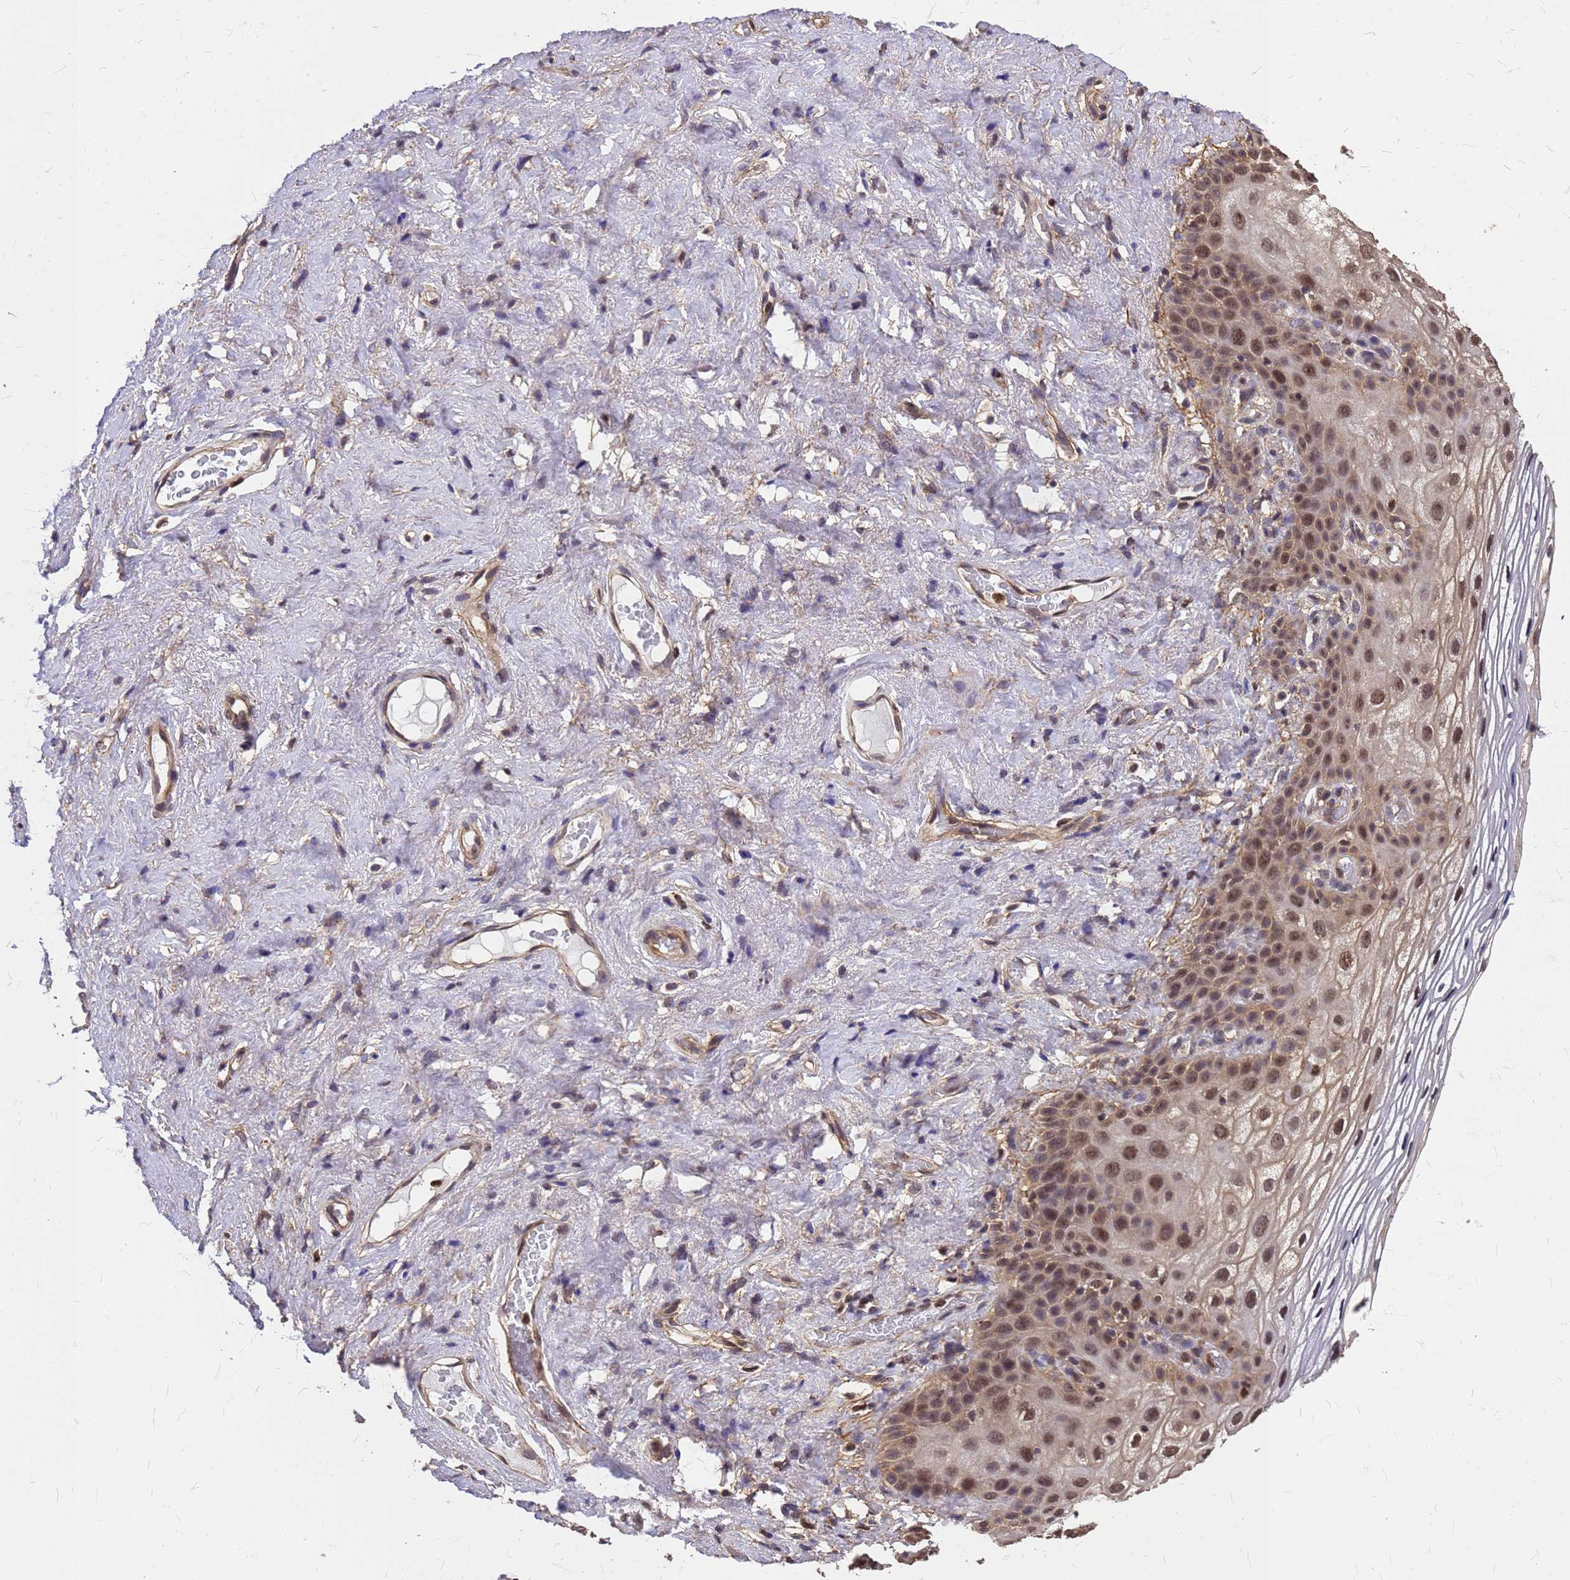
{"staining": {"intensity": "strong", "quantity": ">75%", "location": "nuclear"}, "tissue": "vagina", "cell_type": "Squamous epithelial cells", "image_type": "normal", "snomed": [{"axis": "morphology", "description": "Normal tissue, NOS"}, {"axis": "topography", "description": "Vagina"}], "caption": "This image demonstrates immunohistochemistry staining of unremarkable human vagina, with high strong nuclear expression in approximately >75% of squamous epithelial cells.", "gene": "C1orf35", "patient": {"sex": "female", "age": 68}}